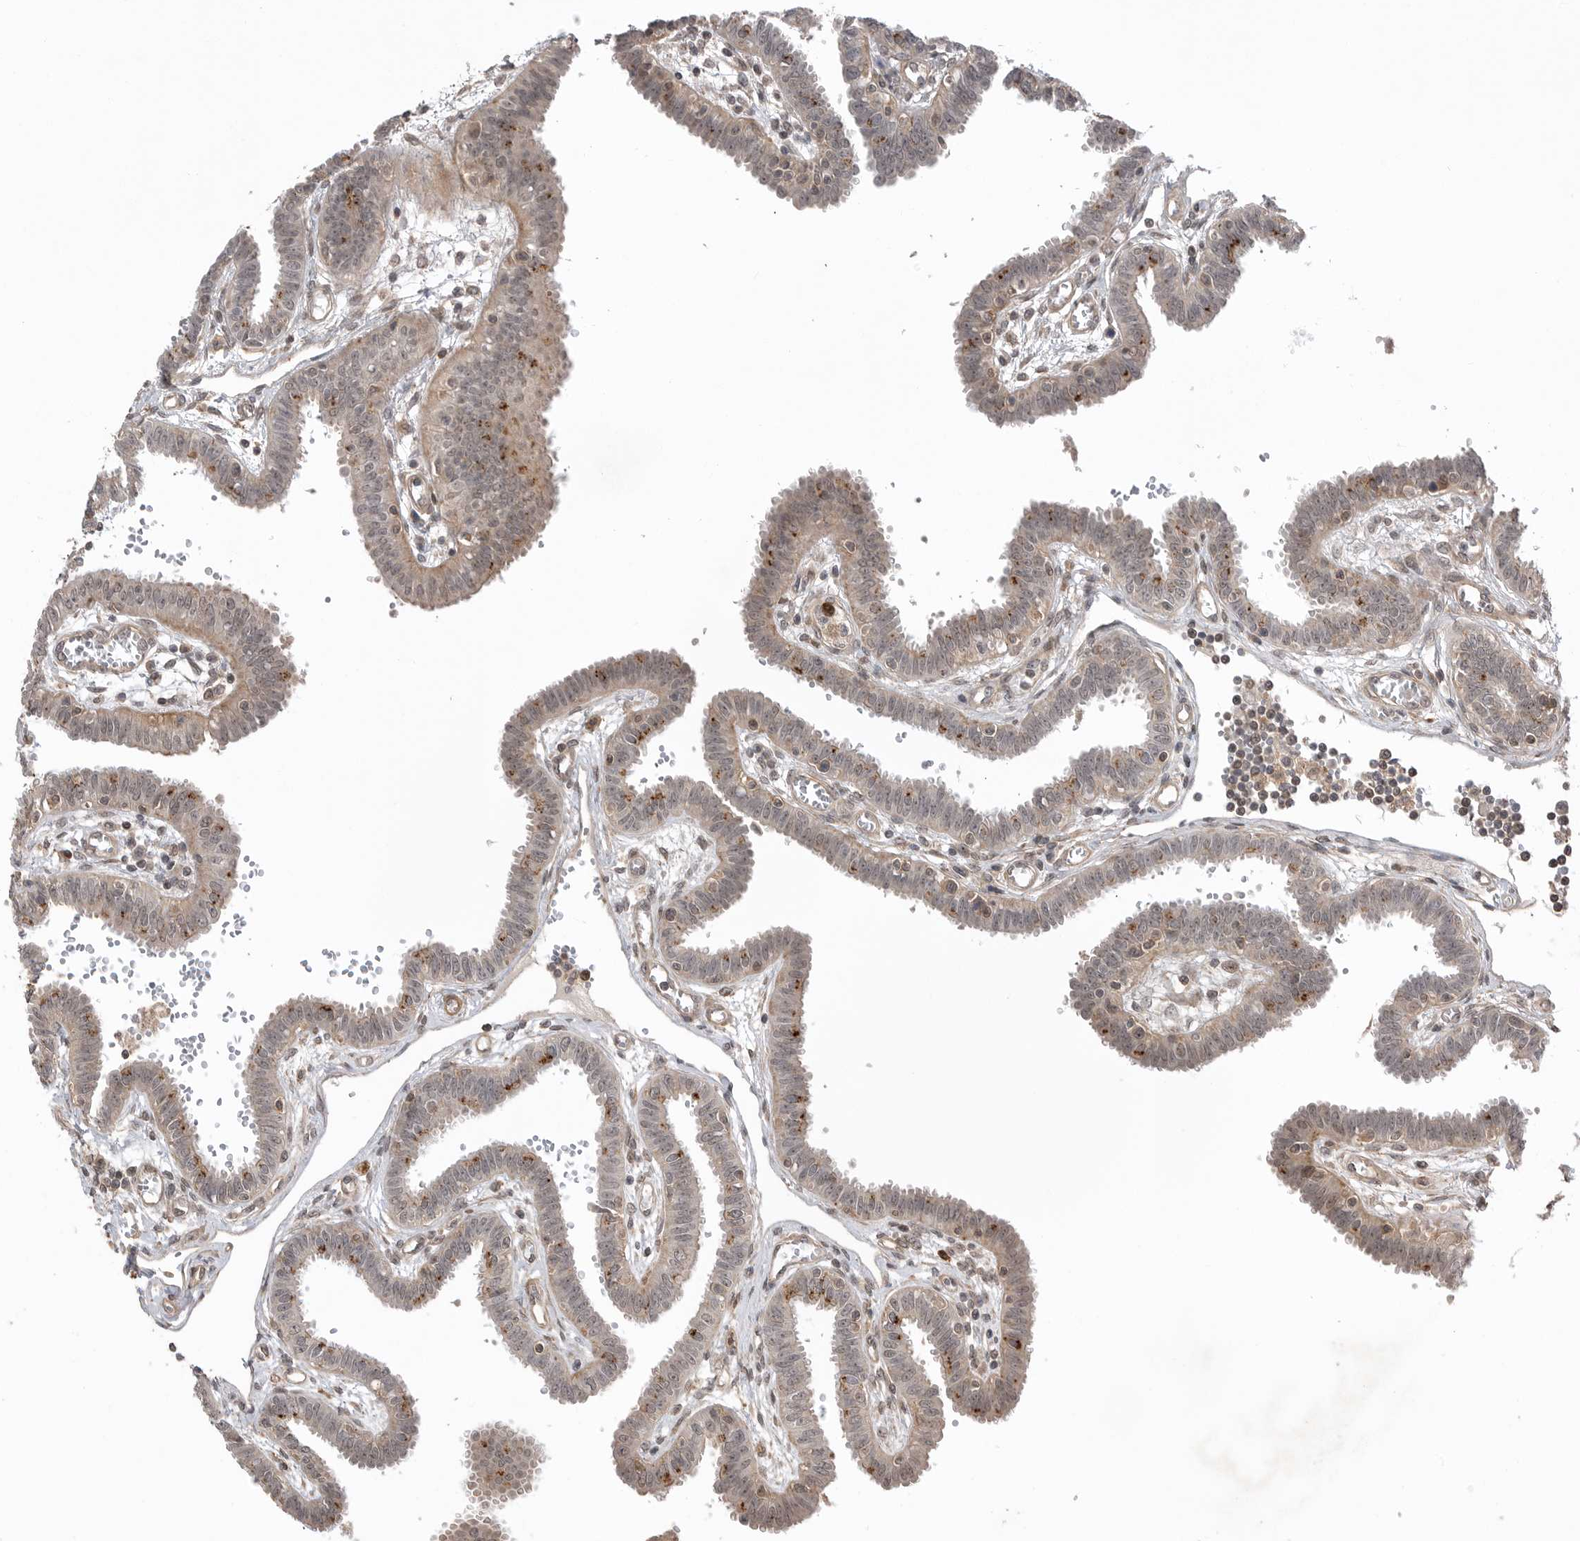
{"staining": {"intensity": "moderate", "quantity": "25%-75%", "location": "cytoplasmic/membranous"}, "tissue": "fallopian tube", "cell_type": "Glandular cells", "image_type": "normal", "snomed": [{"axis": "morphology", "description": "Normal tissue, NOS"}, {"axis": "topography", "description": "Fallopian tube"}], "caption": "Immunohistochemistry of unremarkable fallopian tube shows medium levels of moderate cytoplasmic/membranous expression in about 25%-75% of glandular cells. (IHC, brightfield microscopy, high magnification).", "gene": "PEAK1", "patient": {"sex": "female", "age": 32}}